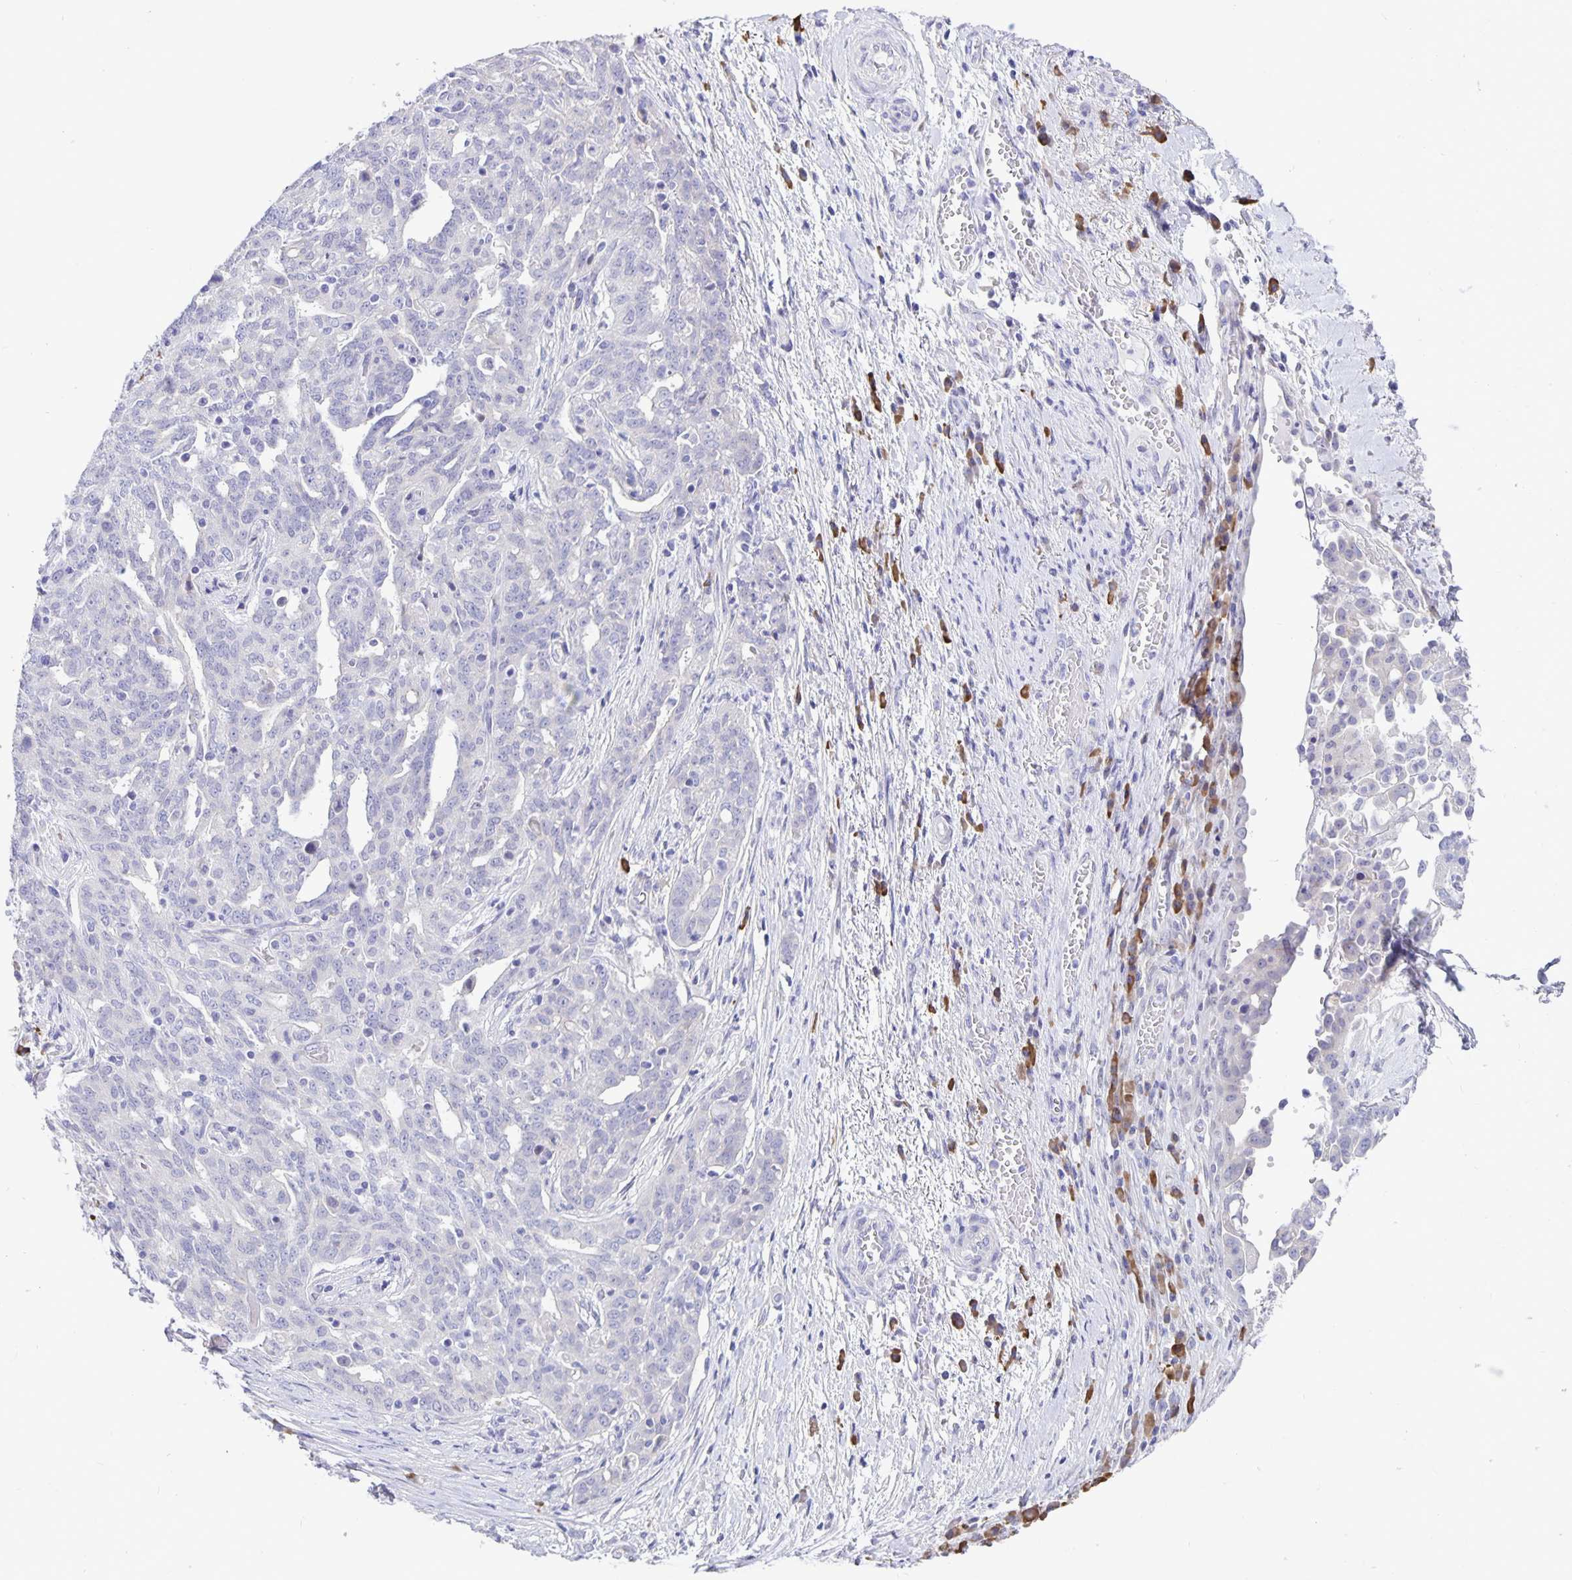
{"staining": {"intensity": "negative", "quantity": "none", "location": "none"}, "tissue": "ovarian cancer", "cell_type": "Tumor cells", "image_type": "cancer", "snomed": [{"axis": "morphology", "description": "Cystadenocarcinoma, serous, NOS"}, {"axis": "topography", "description": "Ovary"}], "caption": "DAB (3,3'-diaminobenzidine) immunohistochemical staining of human ovarian cancer (serous cystadenocarcinoma) displays no significant staining in tumor cells. (DAB (3,3'-diaminobenzidine) IHC visualized using brightfield microscopy, high magnification).", "gene": "ERMN", "patient": {"sex": "female", "age": 67}}